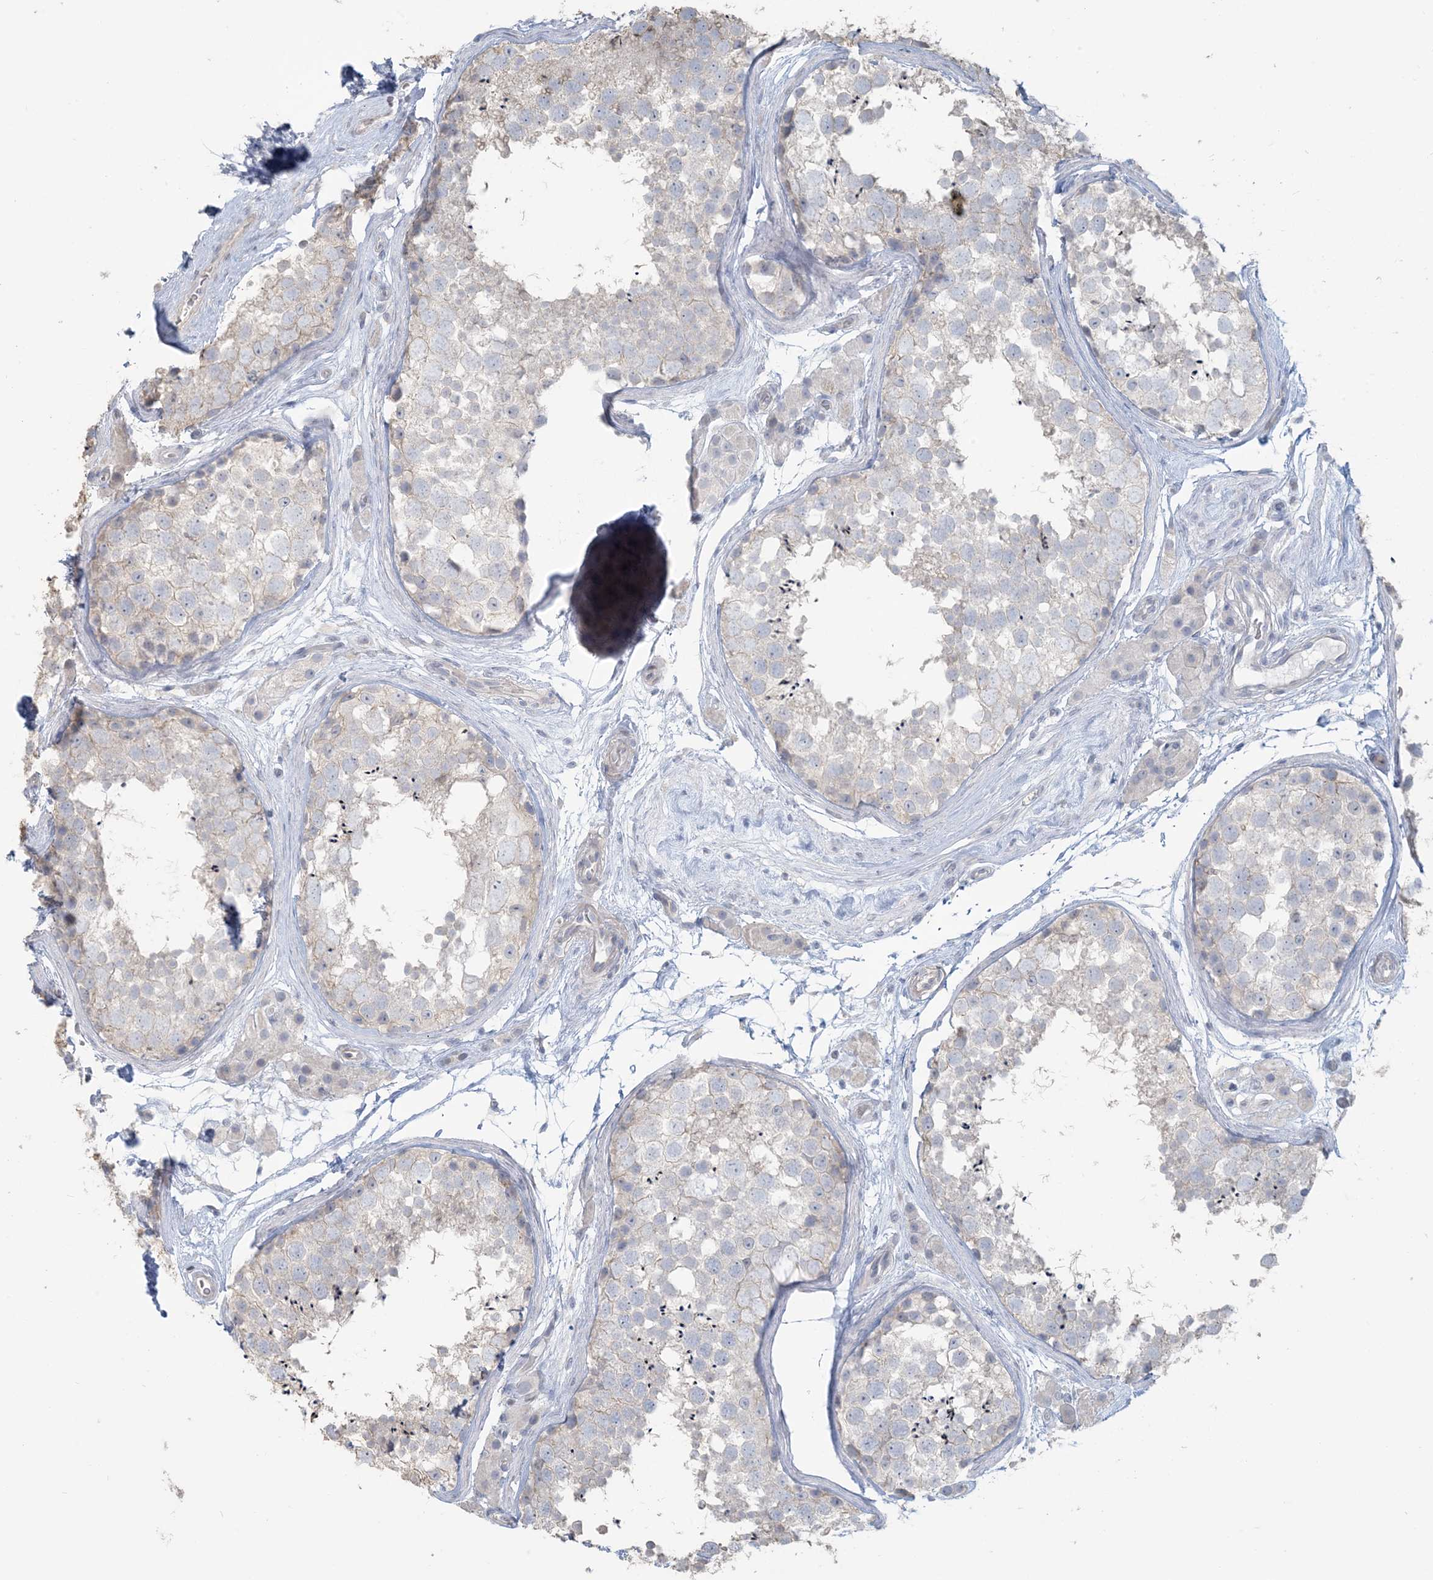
{"staining": {"intensity": "negative", "quantity": "none", "location": "none"}, "tissue": "testis", "cell_type": "Cells in seminiferous ducts", "image_type": "normal", "snomed": [{"axis": "morphology", "description": "Normal tissue, NOS"}, {"axis": "topography", "description": "Testis"}], "caption": "A high-resolution photomicrograph shows immunohistochemistry (IHC) staining of unremarkable testis, which displays no significant staining in cells in seminiferous ducts.", "gene": "NPHS2", "patient": {"sex": "male", "age": 56}}